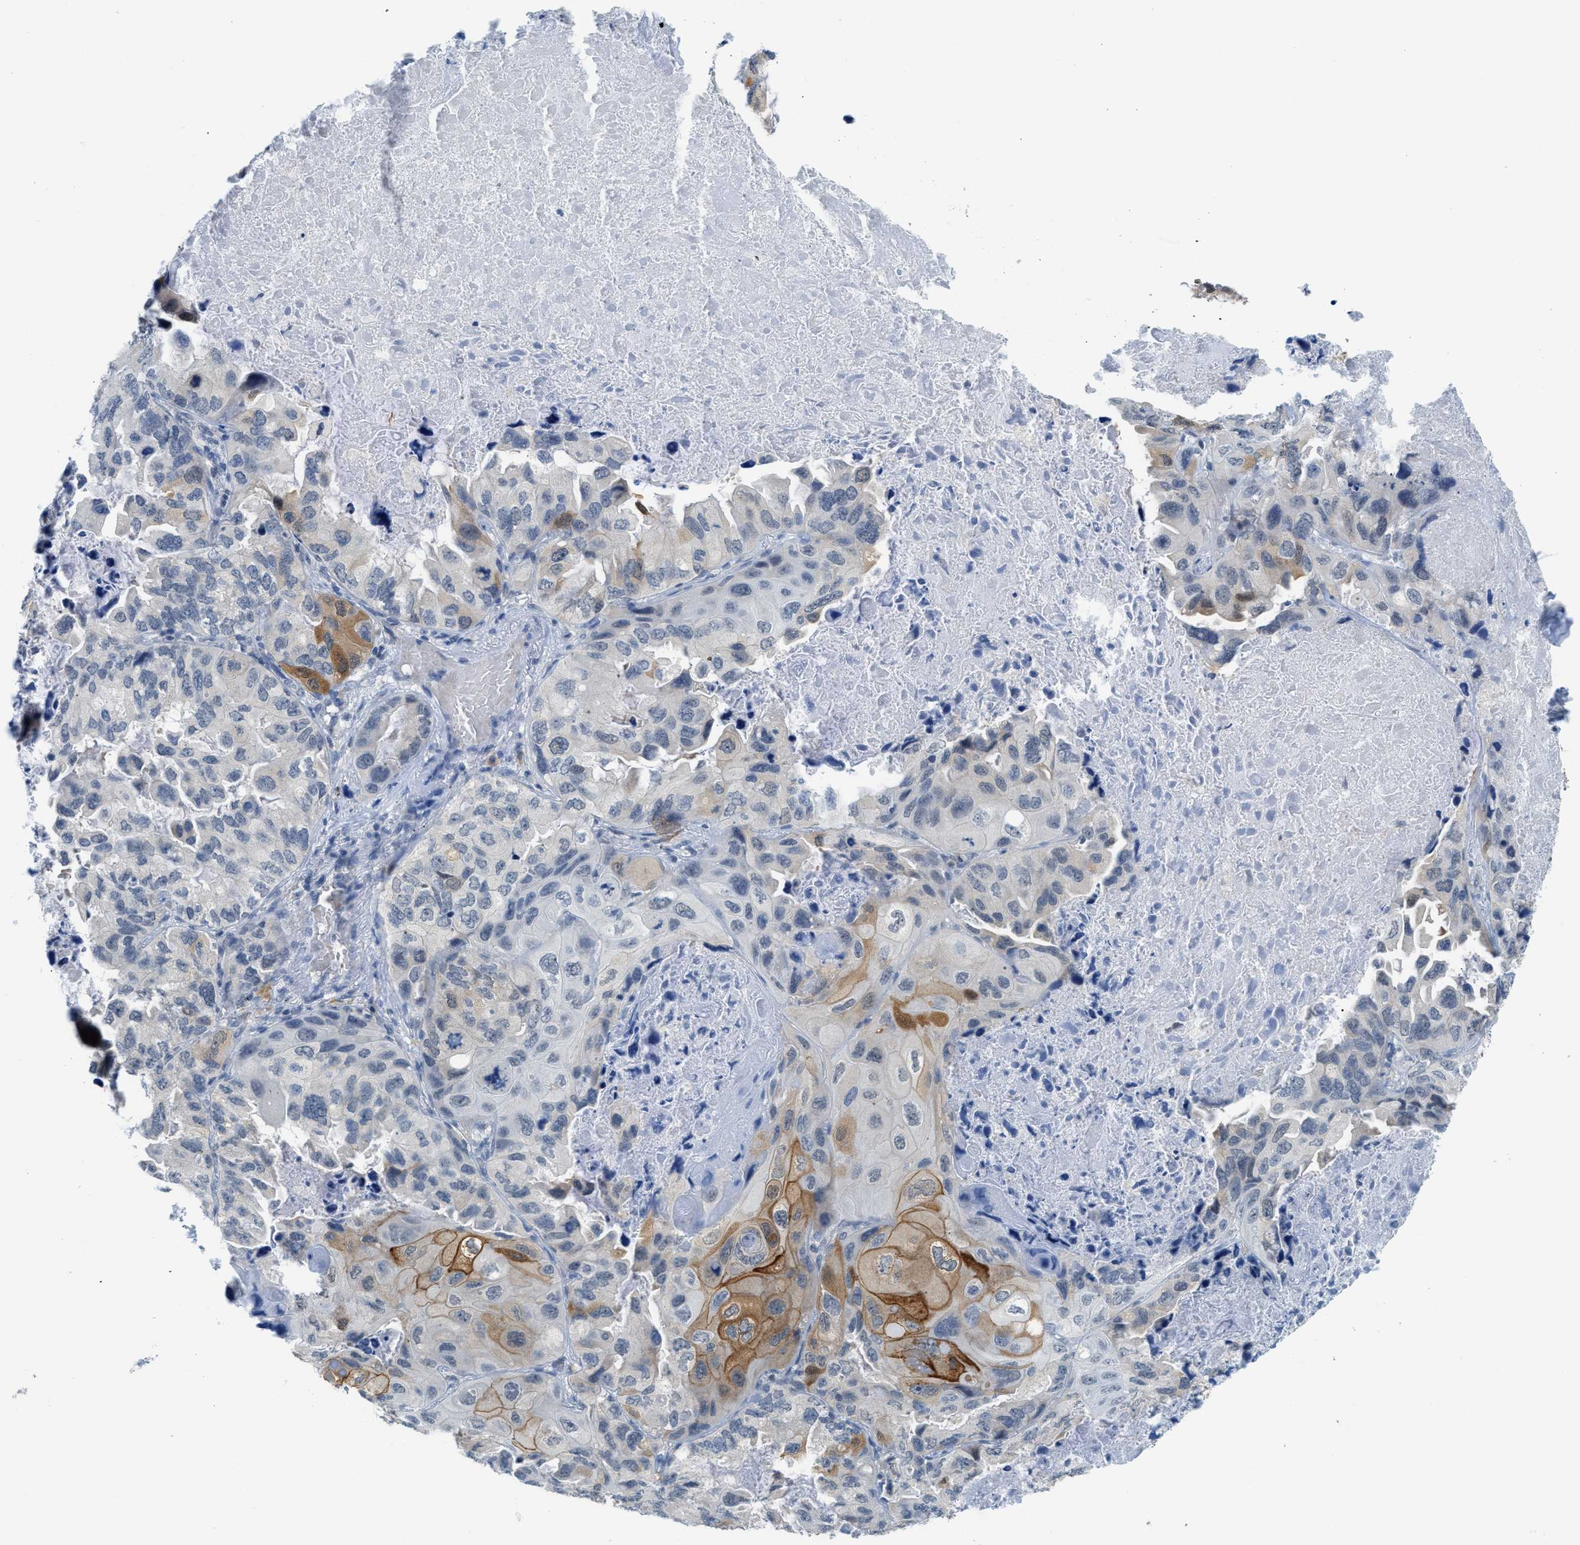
{"staining": {"intensity": "strong", "quantity": "<25%", "location": "cytoplasmic/membranous"}, "tissue": "lung cancer", "cell_type": "Tumor cells", "image_type": "cancer", "snomed": [{"axis": "morphology", "description": "Squamous cell carcinoma, NOS"}, {"axis": "topography", "description": "Lung"}], "caption": "This is a photomicrograph of IHC staining of squamous cell carcinoma (lung), which shows strong staining in the cytoplasmic/membranous of tumor cells.", "gene": "PSAT1", "patient": {"sex": "female", "age": 73}}